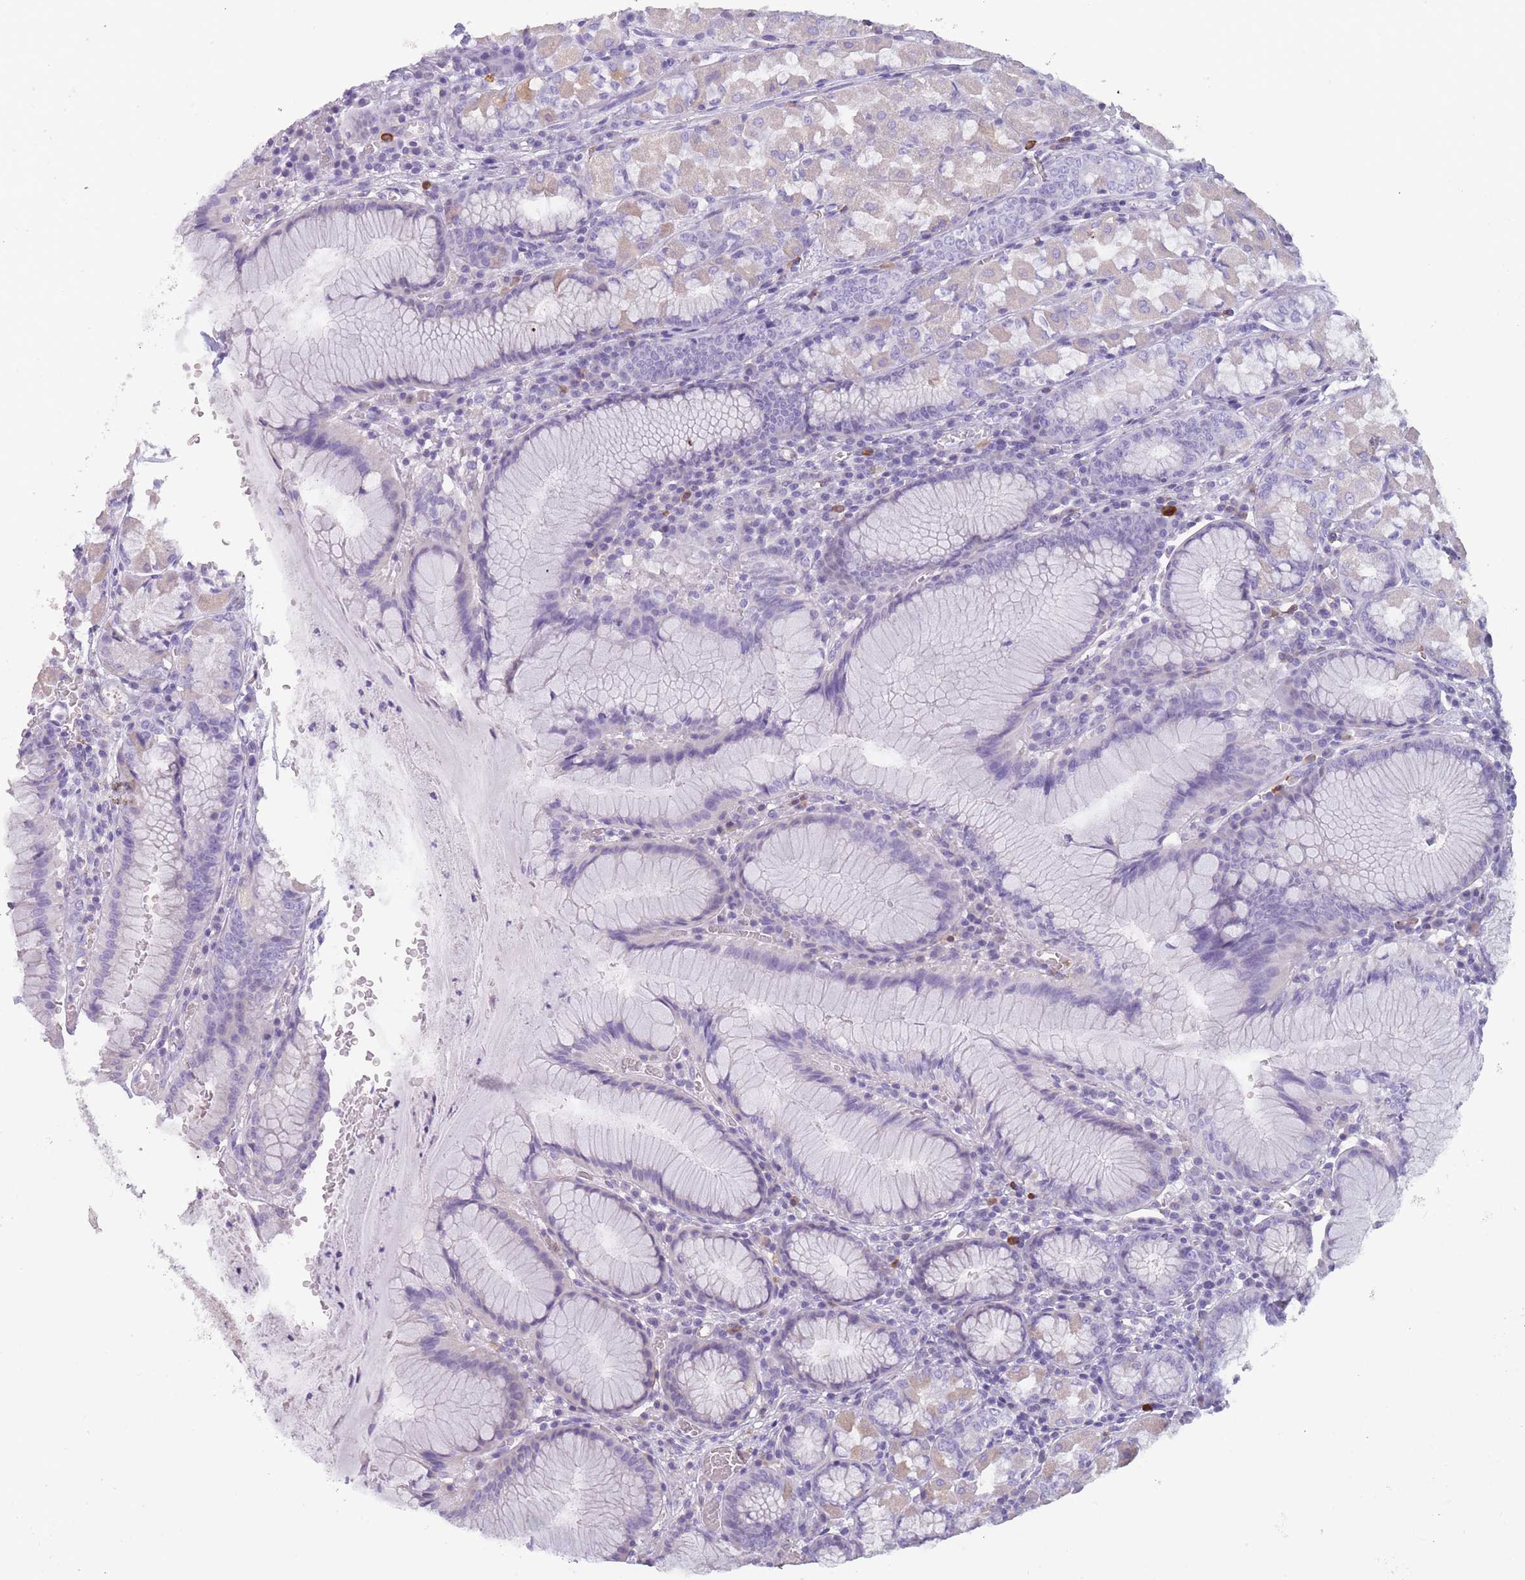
{"staining": {"intensity": "moderate", "quantity": "<25%", "location": "cytoplasmic/membranous"}, "tissue": "stomach", "cell_type": "Glandular cells", "image_type": "normal", "snomed": [{"axis": "morphology", "description": "Normal tissue, NOS"}, {"axis": "topography", "description": "Stomach"}], "caption": "Brown immunohistochemical staining in benign human stomach exhibits moderate cytoplasmic/membranous positivity in approximately <25% of glandular cells.", "gene": "CR1L", "patient": {"sex": "male", "age": 55}}